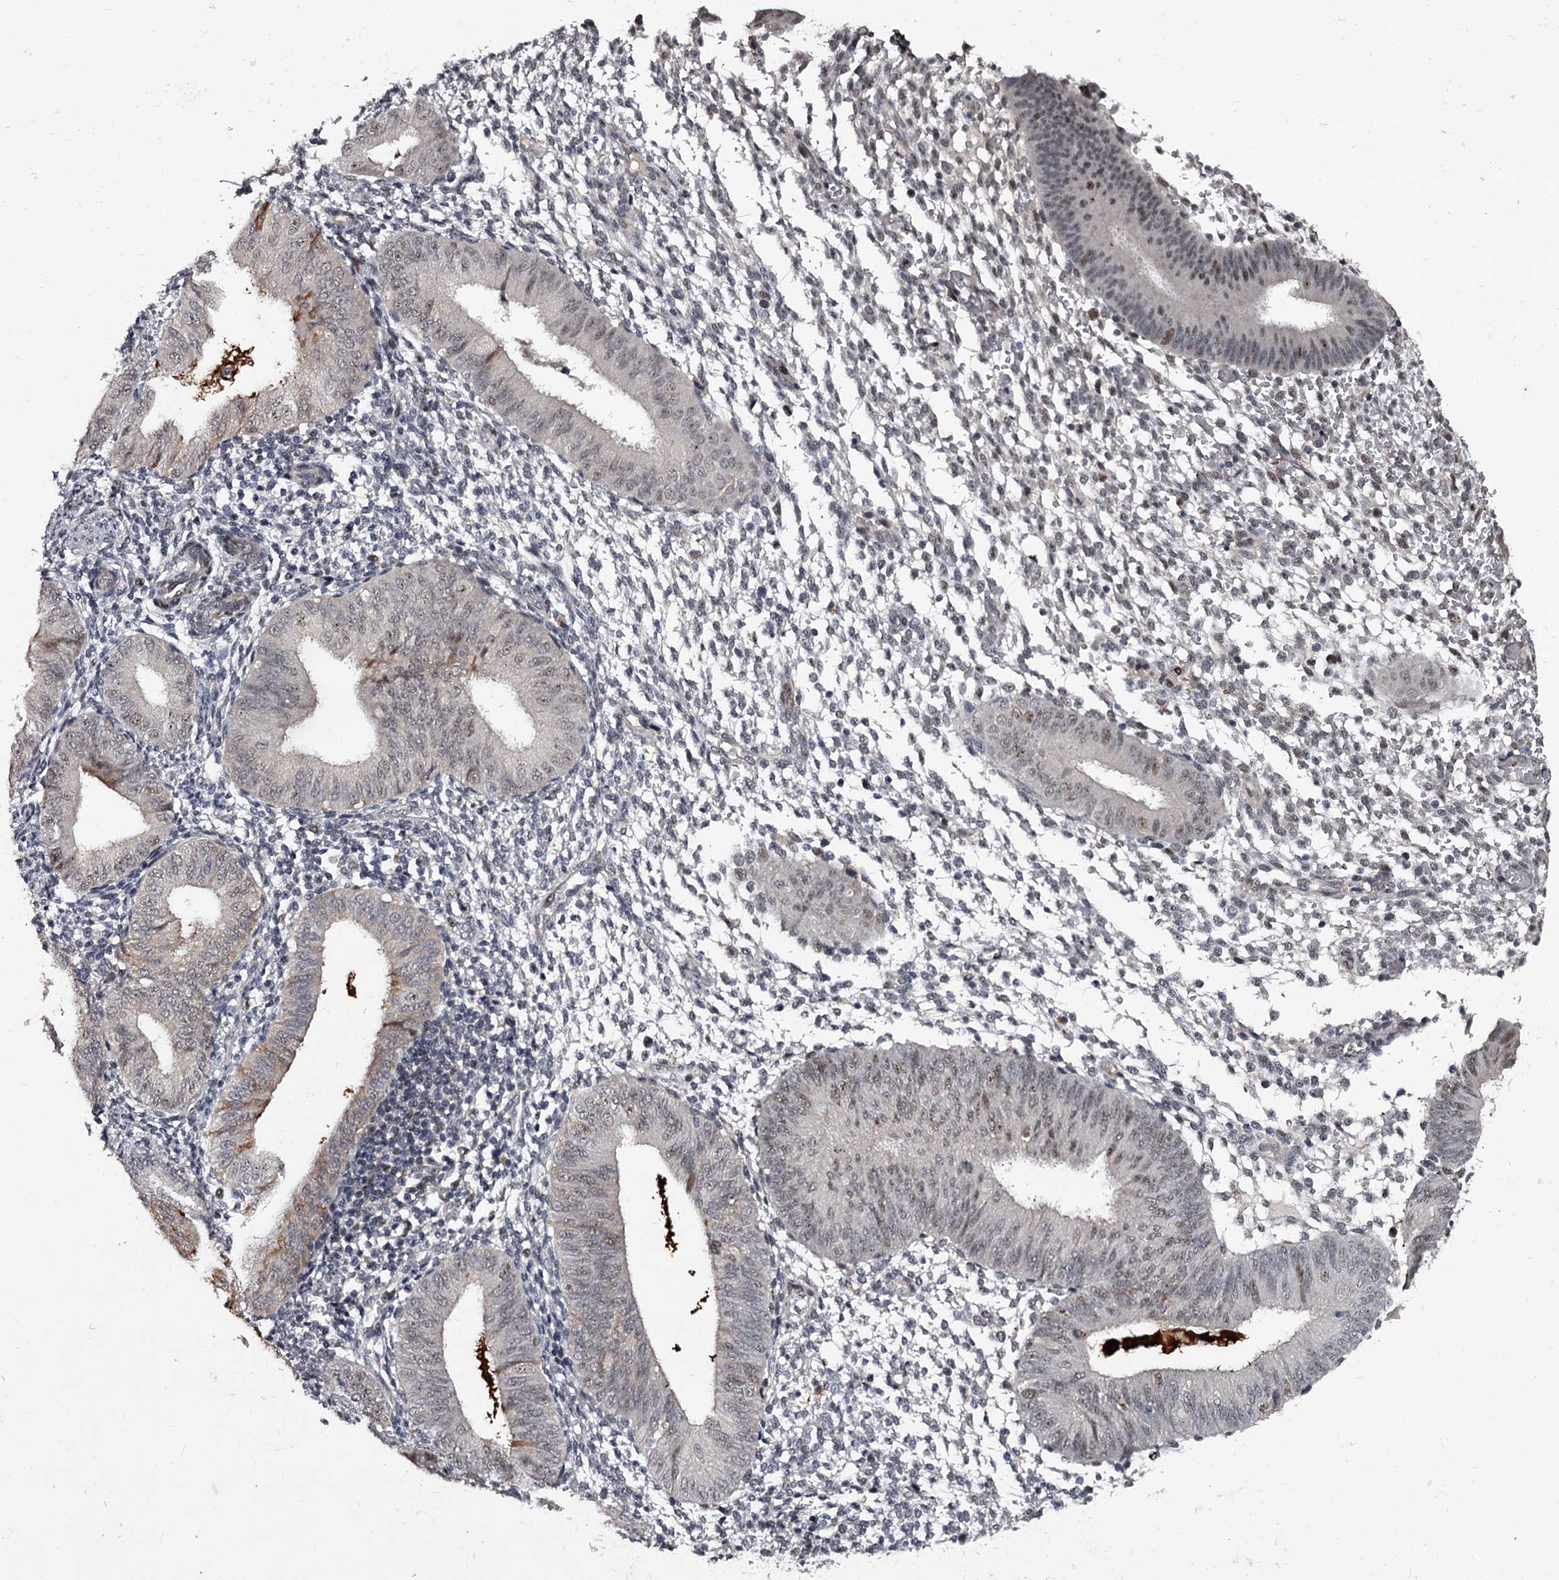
{"staining": {"intensity": "negative", "quantity": "none", "location": "none"}, "tissue": "endometrium", "cell_type": "Cells in endometrial stroma", "image_type": "normal", "snomed": [{"axis": "morphology", "description": "Normal tissue, NOS"}, {"axis": "topography", "description": "Uterus"}, {"axis": "topography", "description": "Endometrium"}], "caption": "Endometrium stained for a protein using IHC reveals no staining cells in endometrial stroma.", "gene": "RNF44", "patient": {"sex": "female", "age": 48}}